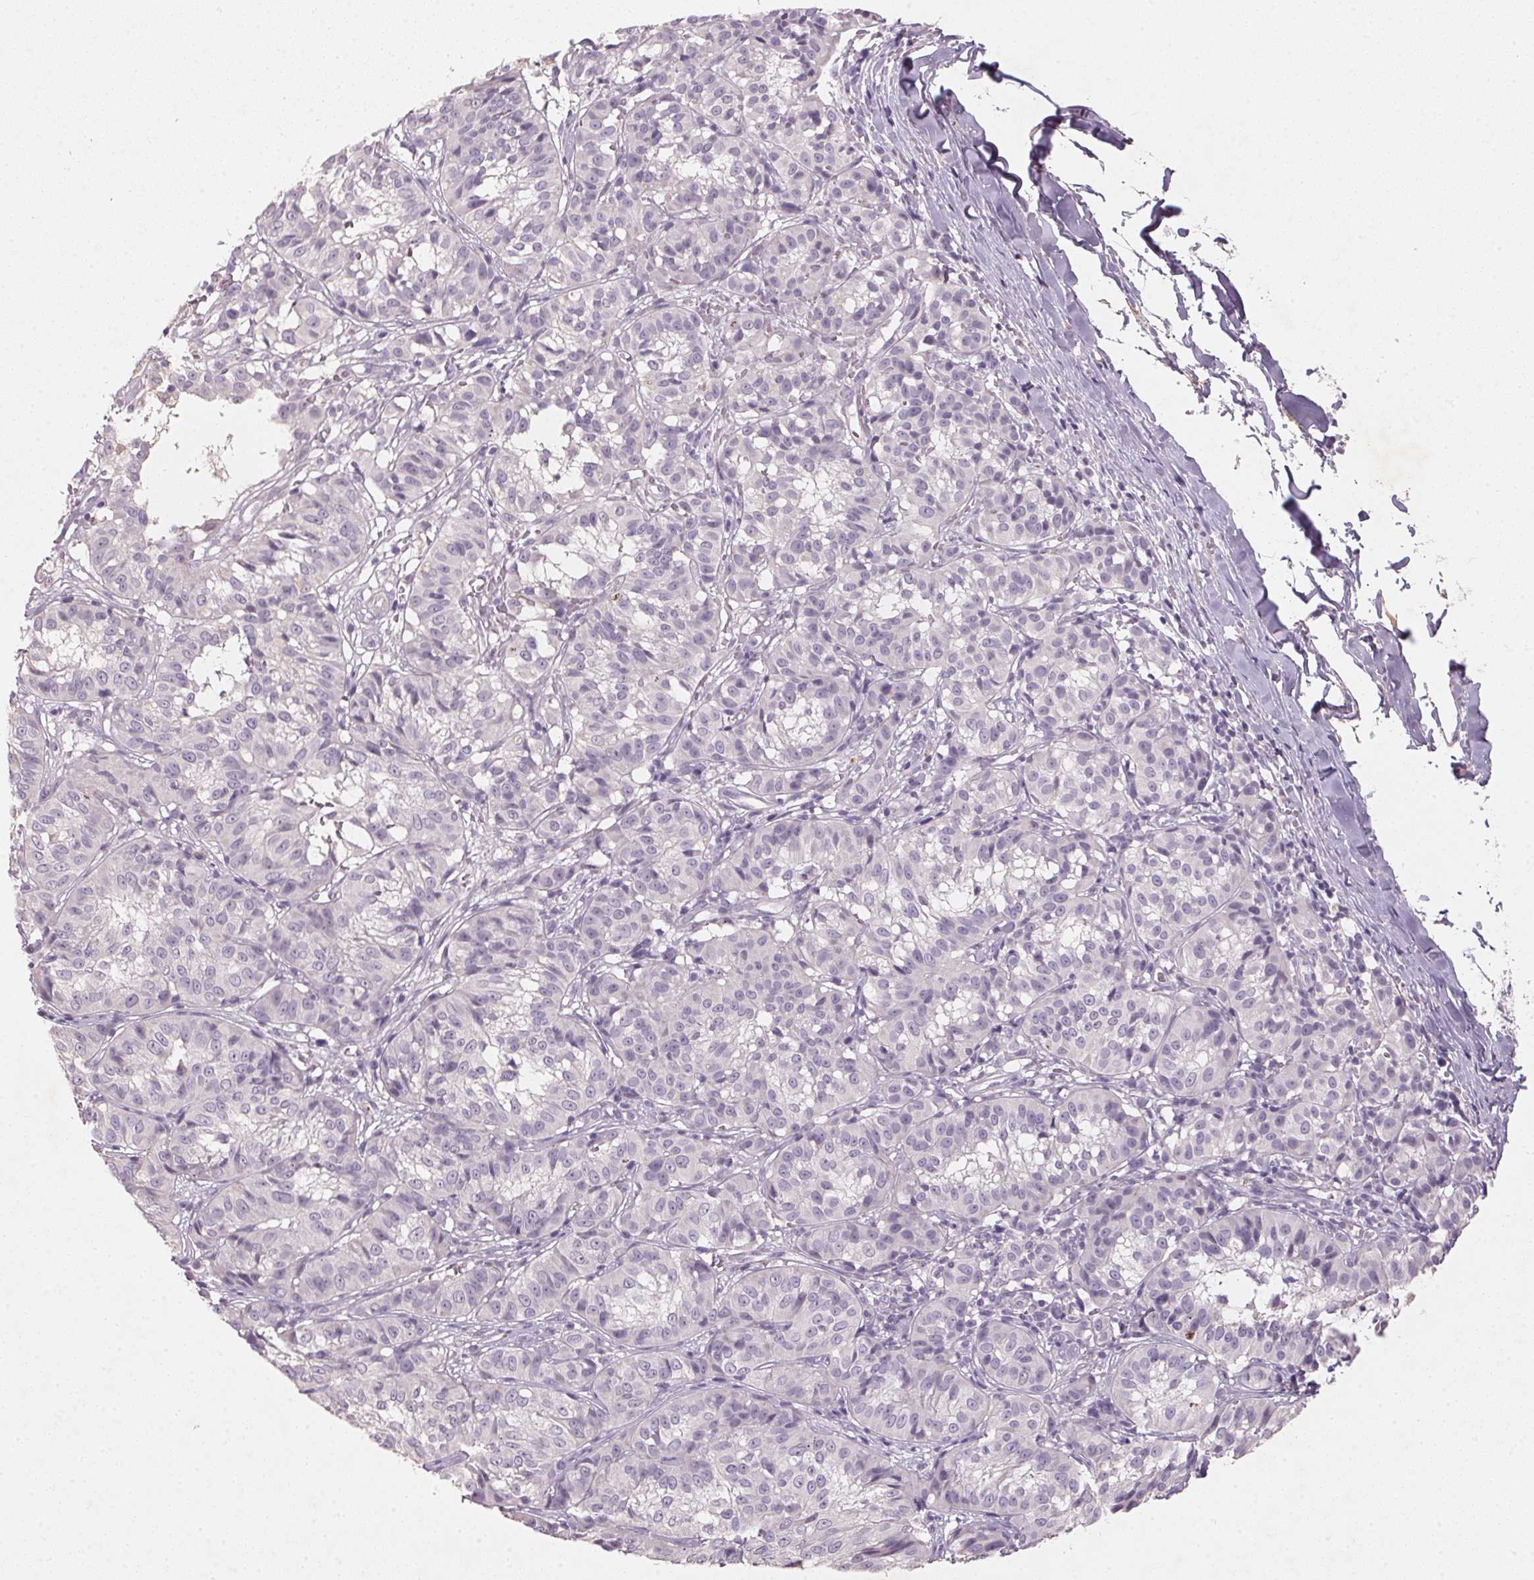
{"staining": {"intensity": "negative", "quantity": "none", "location": "none"}, "tissue": "melanoma", "cell_type": "Tumor cells", "image_type": "cancer", "snomed": [{"axis": "morphology", "description": "Malignant melanoma, NOS"}, {"axis": "topography", "description": "Skin"}], "caption": "This micrograph is of malignant melanoma stained with IHC to label a protein in brown with the nuclei are counter-stained blue. There is no staining in tumor cells.", "gene": "CXCL5", "patient": {"sex": "female", "age": 72}}